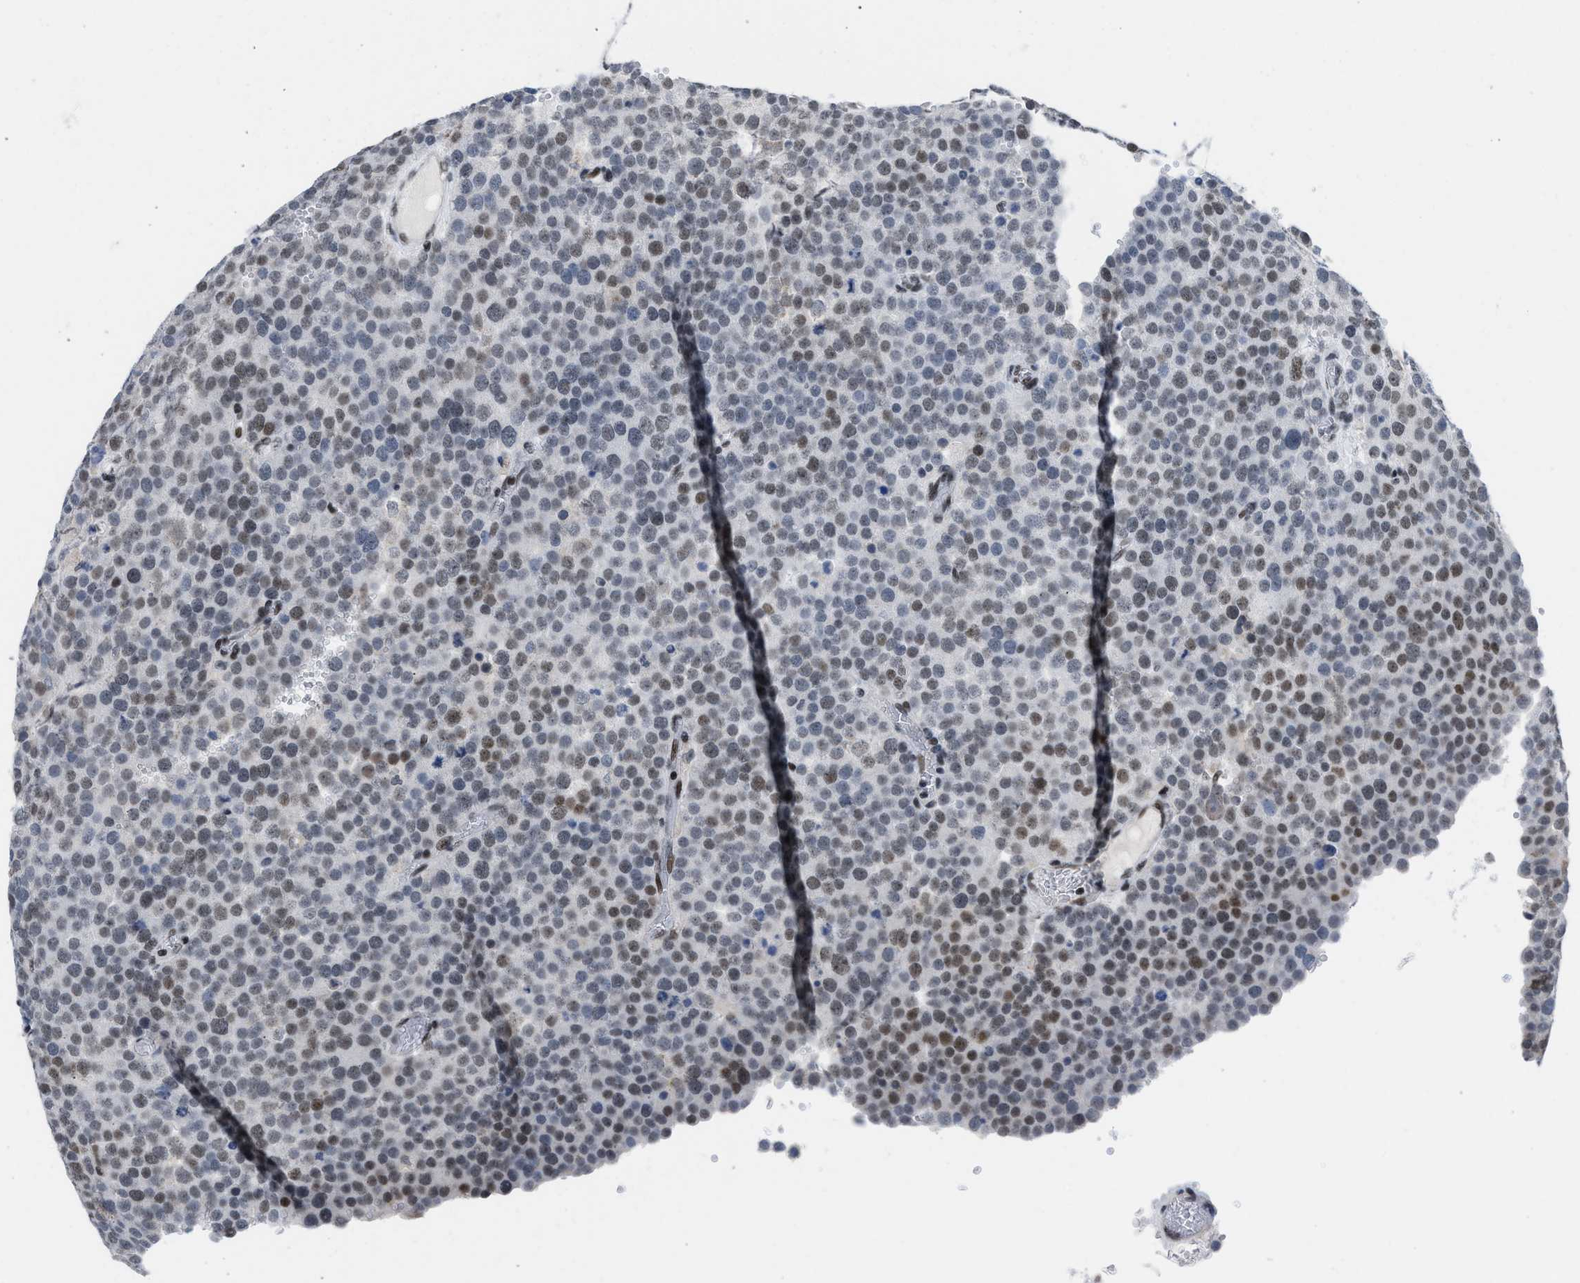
{"staining": {"intensity": "moderate", "quantity": "25%-75%", "location": "nuclear"}, "tissue": "testis cancer", "cell_type": "Tumor cells", "image_type": "cancer", "snomed": [{"axis": "morphology", "description": "Normal tissue, NOS"}, {"axis": "morphology", "description": "Seminoma, NOS"}, {"axis": "topography", "description": "Testis"}], "caption": "The histopathology image shows immunohistochemical staining of seminoma (testis). There is moderate nuclear expression is appreciated in about 25%-75% of tumor cells.", "gene": "TERF2IP", "patient": {"sex": "male", "age": 71}}